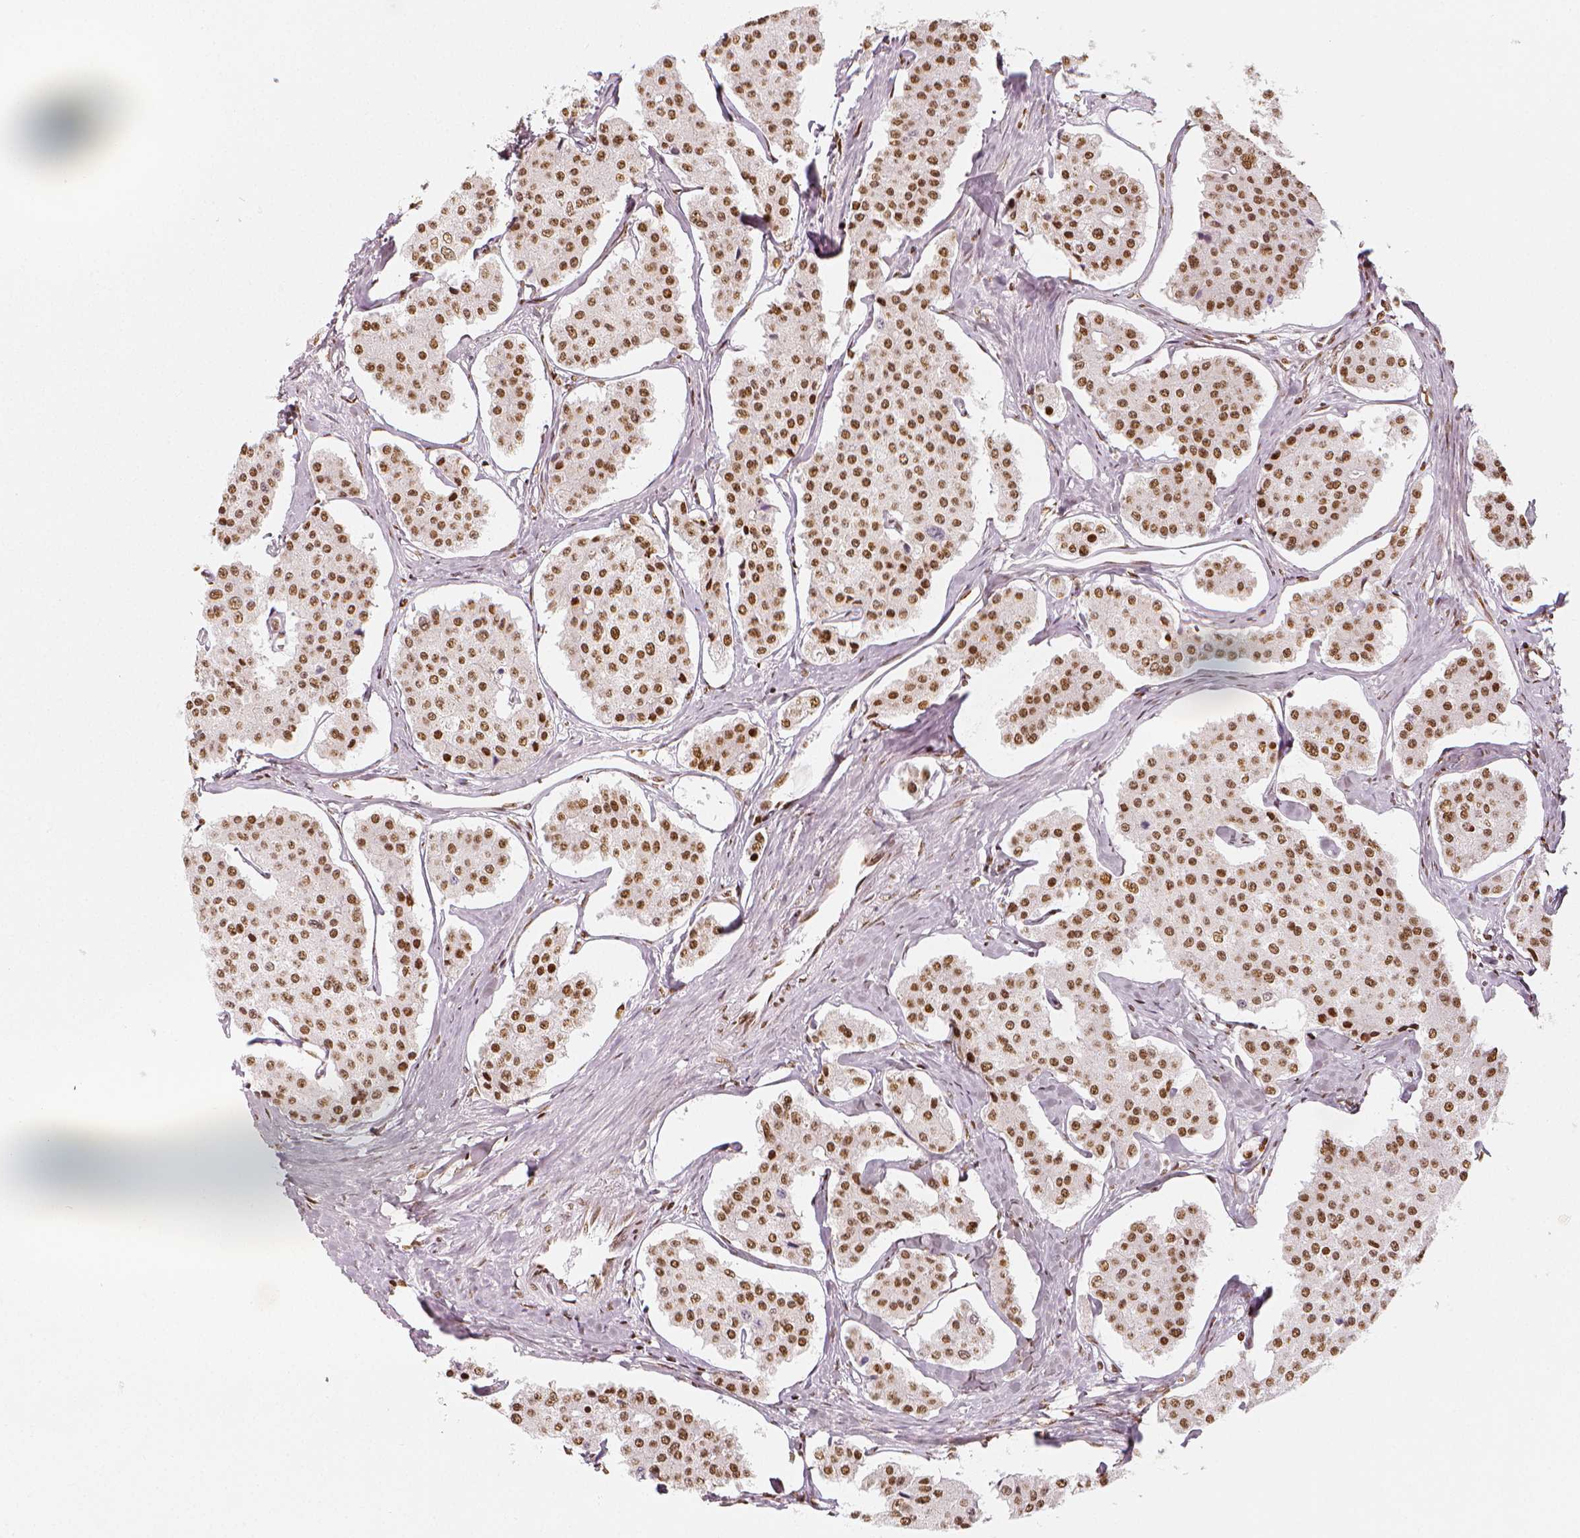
{"staining": {"intensity": "moderate", "quantity": ">75%", "location": "nuclear"}, "tissue": "carcinoid", "cell_type": "Tumor cells", "image_type": "cancer", "snomed": [{"axis": "morphology", "description": "Carcinoid, malignant, NOS"}, {"axis": "topography", "description": "Small intestine"}], "caption": "Immunohistochemical staining of human carcinoid demonstrates medium levels of moderate nuclear protein positivity in about >75% of tumor cells.", "gene": "KDM5B", "patient": {"sex": "female", "age": 65}}